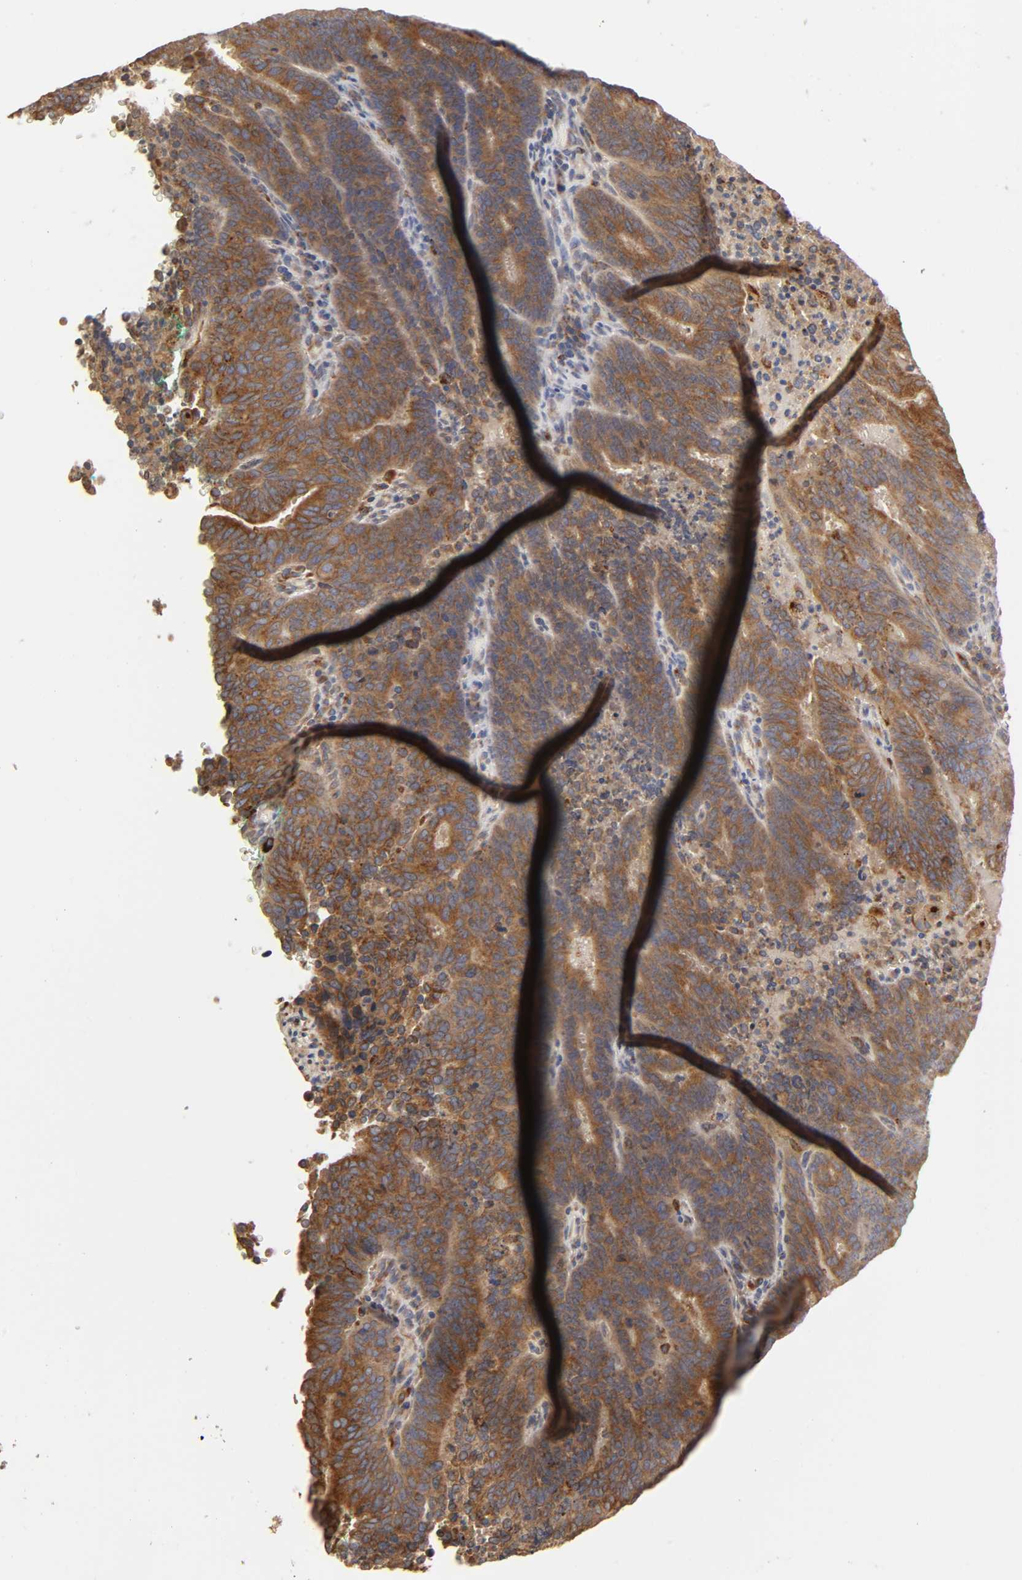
{"staining": {"intensity": "moderate", "quantity": ">75%", "location": "cytoplasmic/membranous"}, "tissue": "cervical cancer", "cell_type": "Tumor cells", "image_type": "cancer", "snomed": [{"axis": "morphology", "description": "Adenocarcinoma, NOS"}, {"axis": "topography", "description": "Cervix"}], "caption": "Tumor cells demonstrate medium levels of moderate cytoplasmic/membranous staining in about >75% of cells in cervical adenocarcinoma. (IHC, brightfield microscopy, high magnification).", "gene": "GNPTG", "patient": {"sex": "female", "age": 44}}